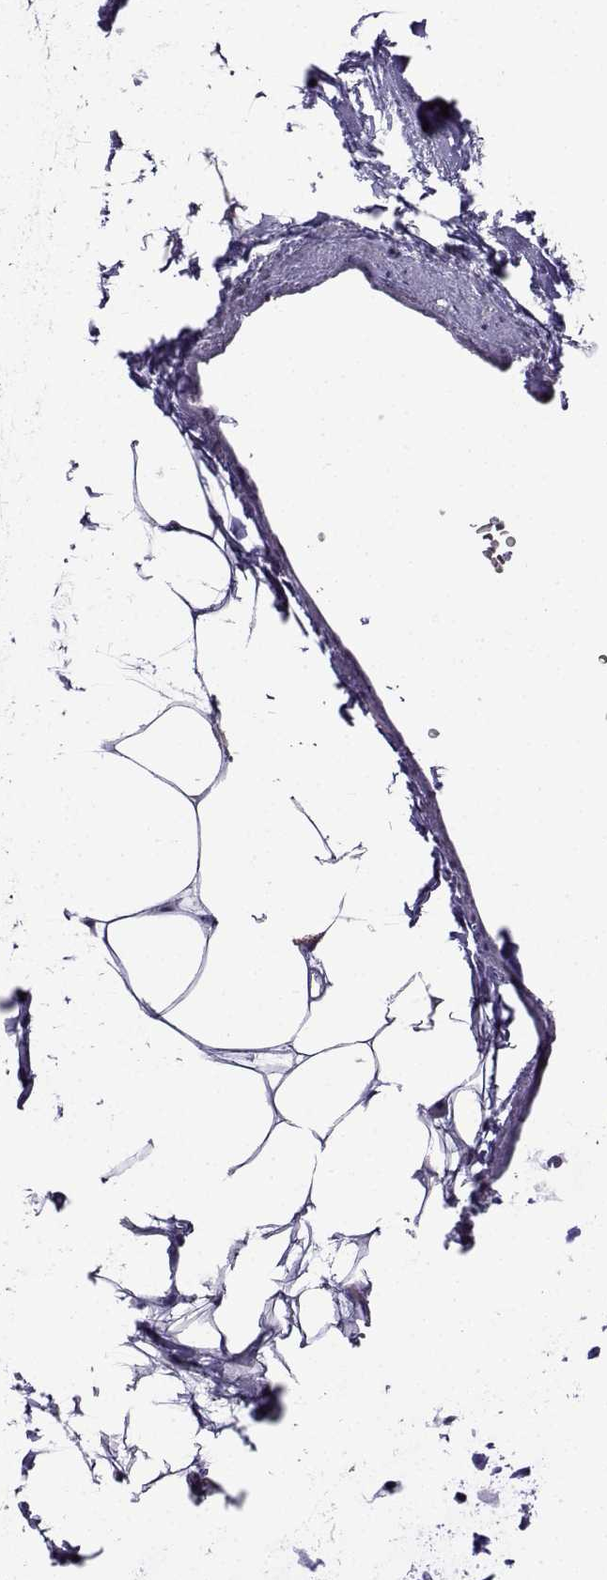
{"staining": {"intensity": "negative", "quantity": "none", "location": "none"}, "tissue": "adipose tissue", "cell_type": "Adipocytes", "image_type": "normal", "snomed": [{"axis": "morphology", "description": "Normal tissue, NOS"}, {"axis": "topography", "description": "Cartilage tissue"}, {"axis": "topography", "description": "Bronchus"}], "caption": "Immunohistochemistry photomicrograph of benign adipose tissue stained for a protein (brown), which demonstrates no staining in adipocytes.", "gene": "LRFN2", "patient": {"sex": "male", "age": 58}}